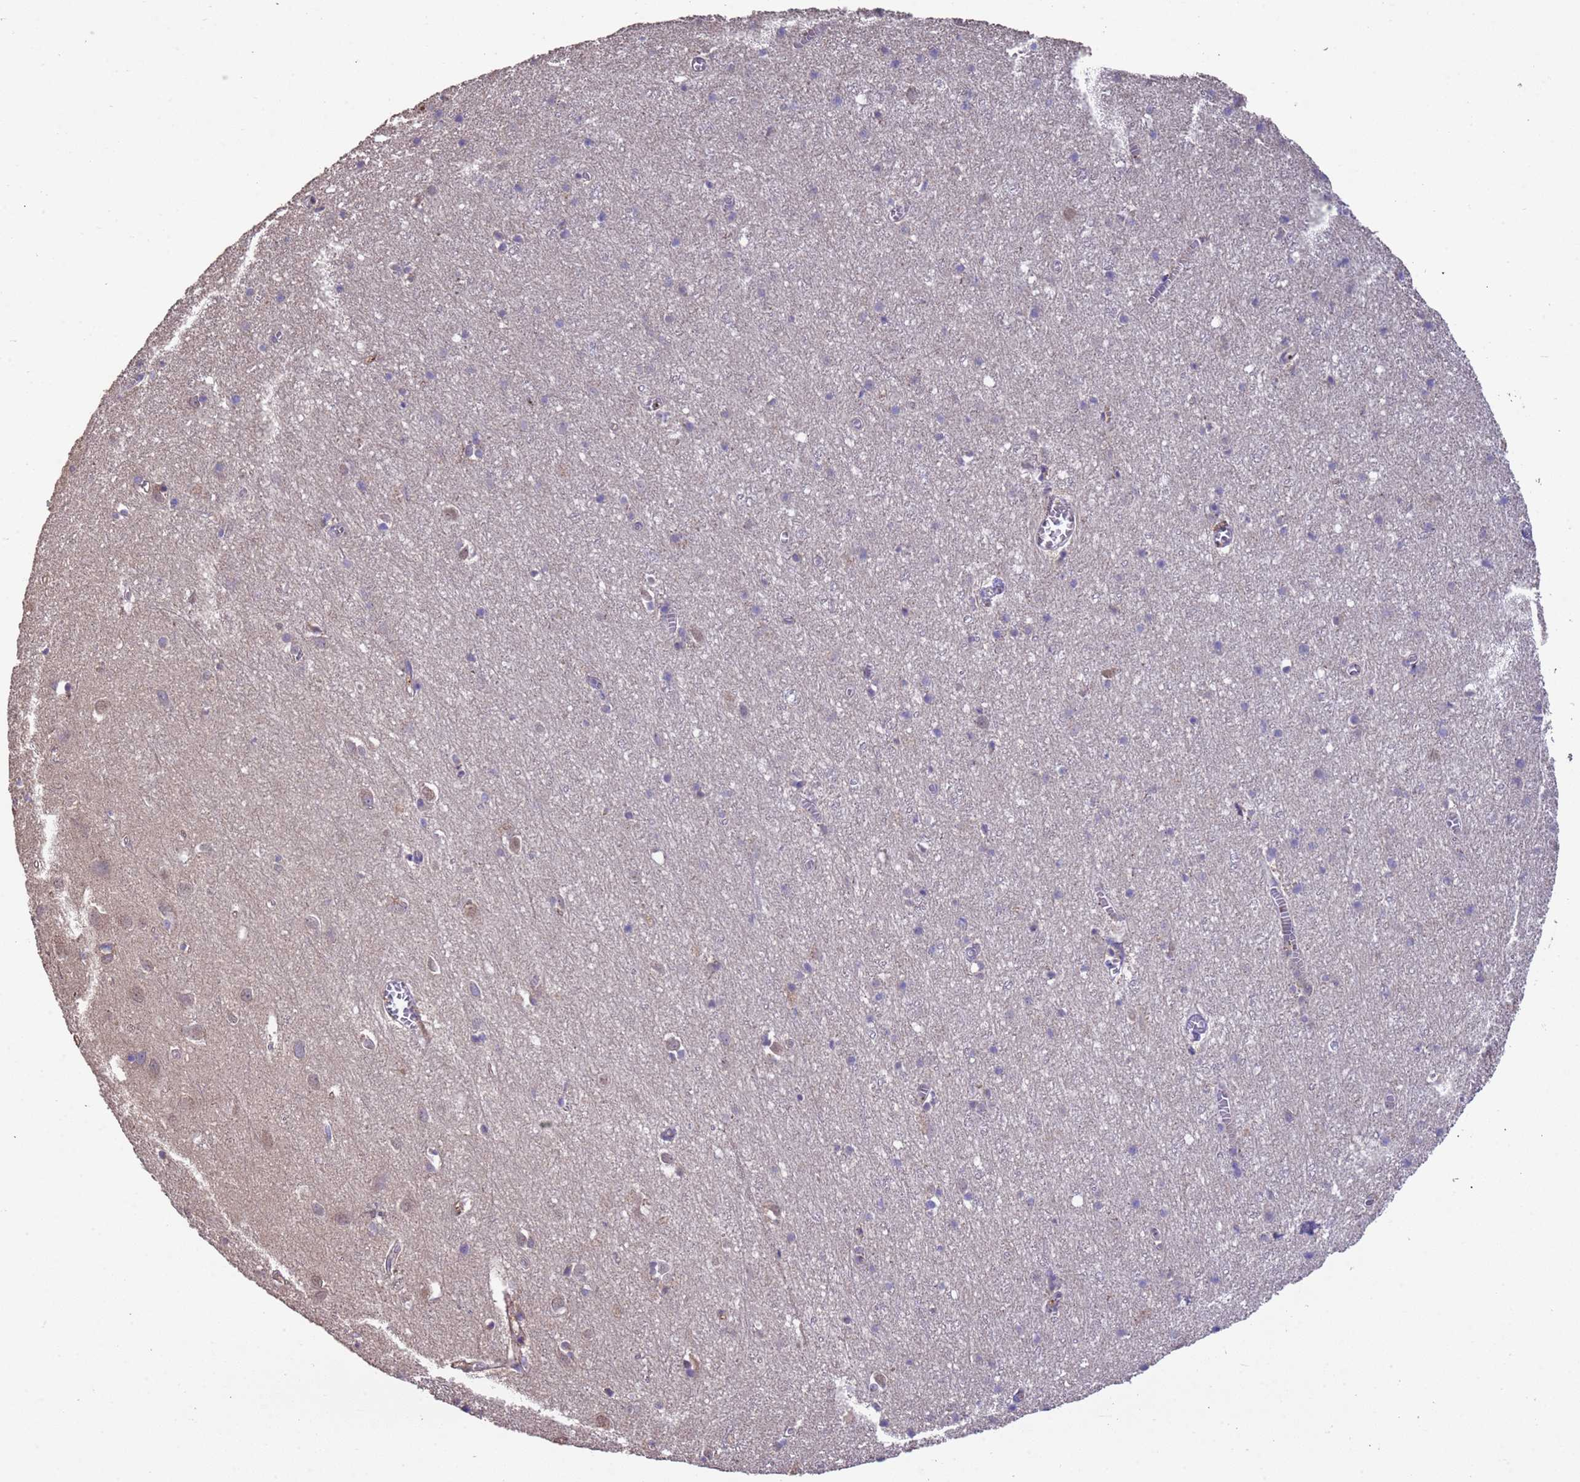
{"staining": {"intensity": "negative", "quantity": "none", "location": "none"}, "tissue": "cerebral cortex", "cell_type": "Endothelial cells", "image_type": "normal", "snomed": [{"axis": "morphology", "description": "Normal tissue, NOS"}, {"axis": "topography", "description": "Cerebral cortex"}], "caption": "Immunohistochemistry (IHC) histopathology image of normal human cerebral cortex stained for a protein (brown), which displays no positivity in endothelial cells.", "gene": "NPHP1", "patient": {"sex": "female", "age": 64}}